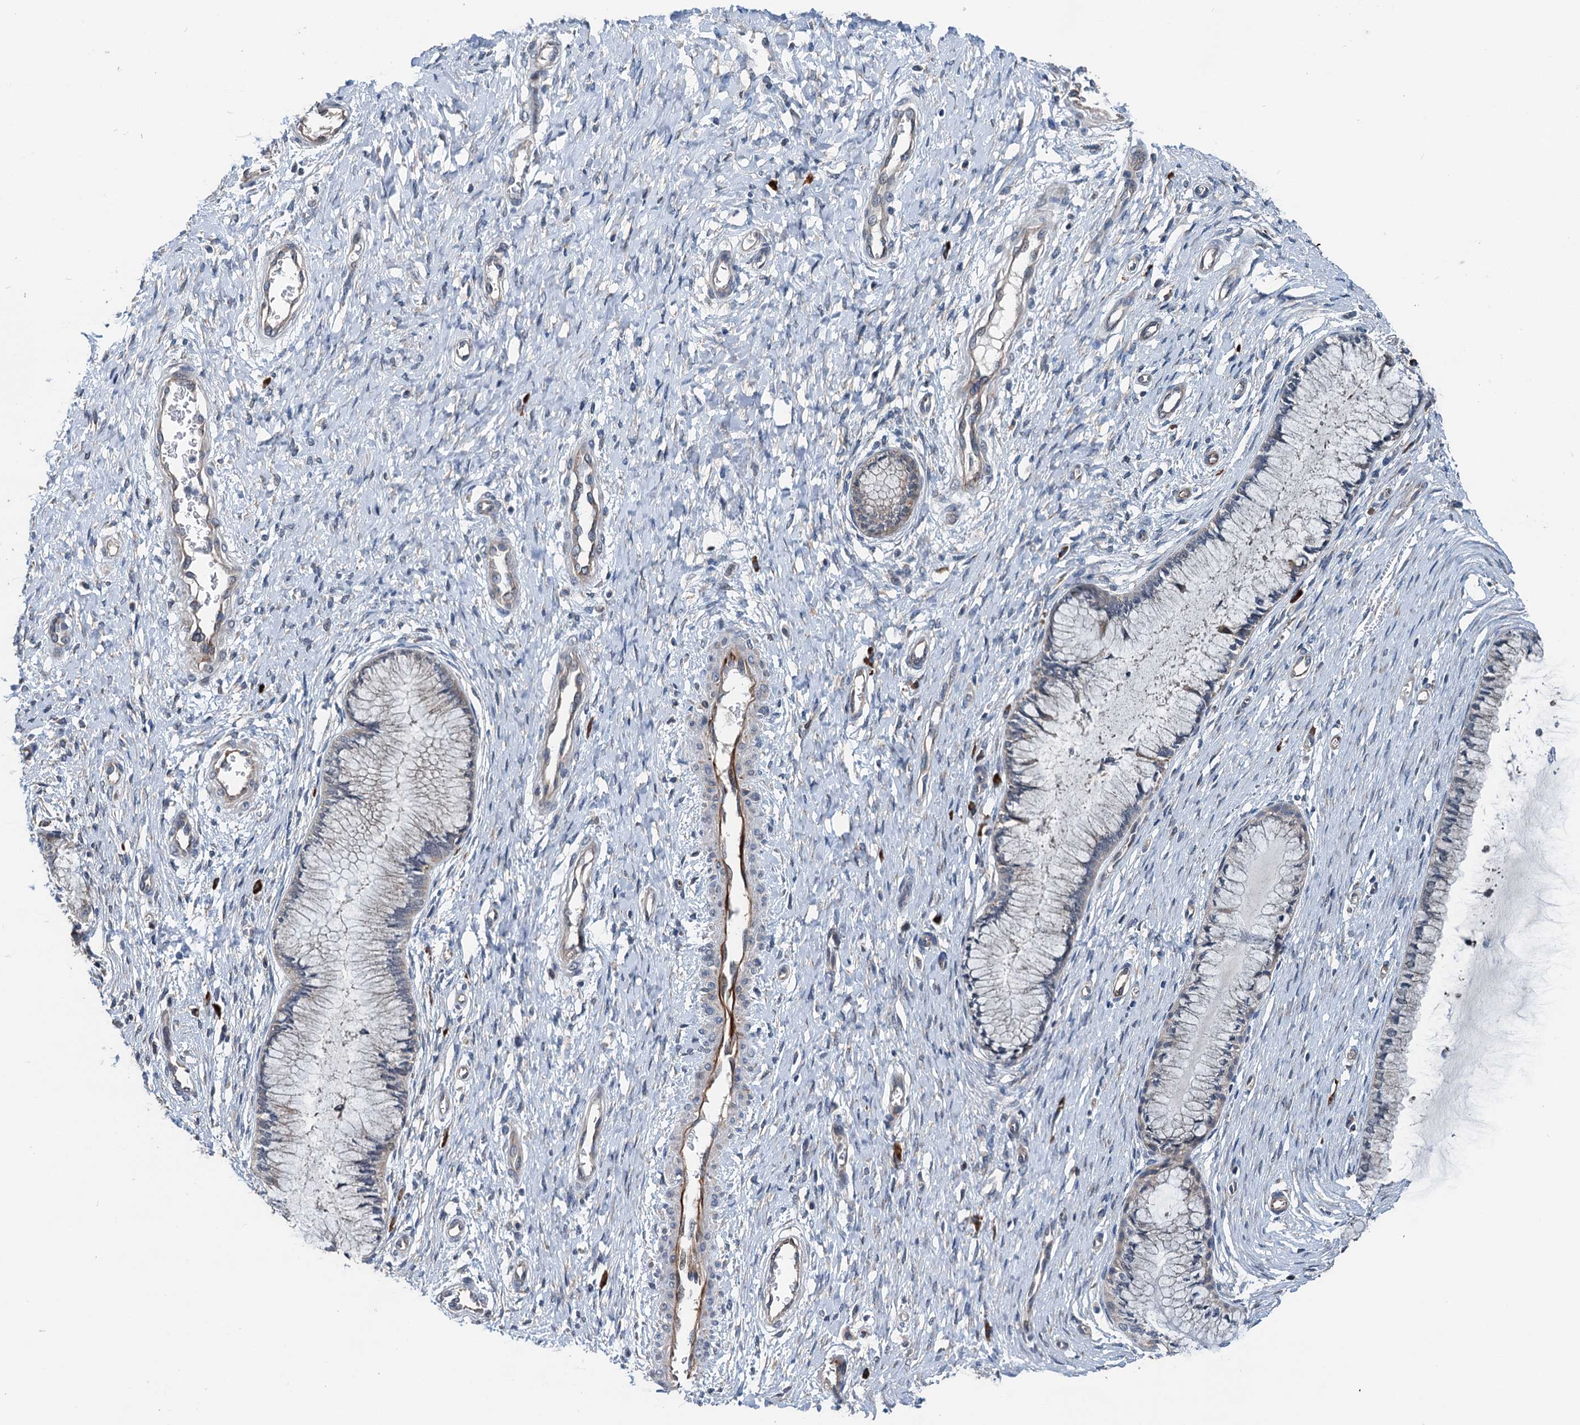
{"staining": {"intensity": "negative", "quantity": "none", "location": "none"}, "tissue": "cervix", "cell_type": "Glandular cells", "image_type": "normal", "snomed": [{"axis": "morphology", "description": "Normal tissue, NOS"}, {"axis": "topography", "description": "Cervix"}], "caption": "Protein analysis of normal cervix demonstrates no significant expression in glandular cells. Brightfield microscopy of immunohistochemistry stained with DAB (brown) and hematoxylin (blue), captured at high magnification.", "gene": "ELAC1", "patient": {"sex": "female", "age": 55}}